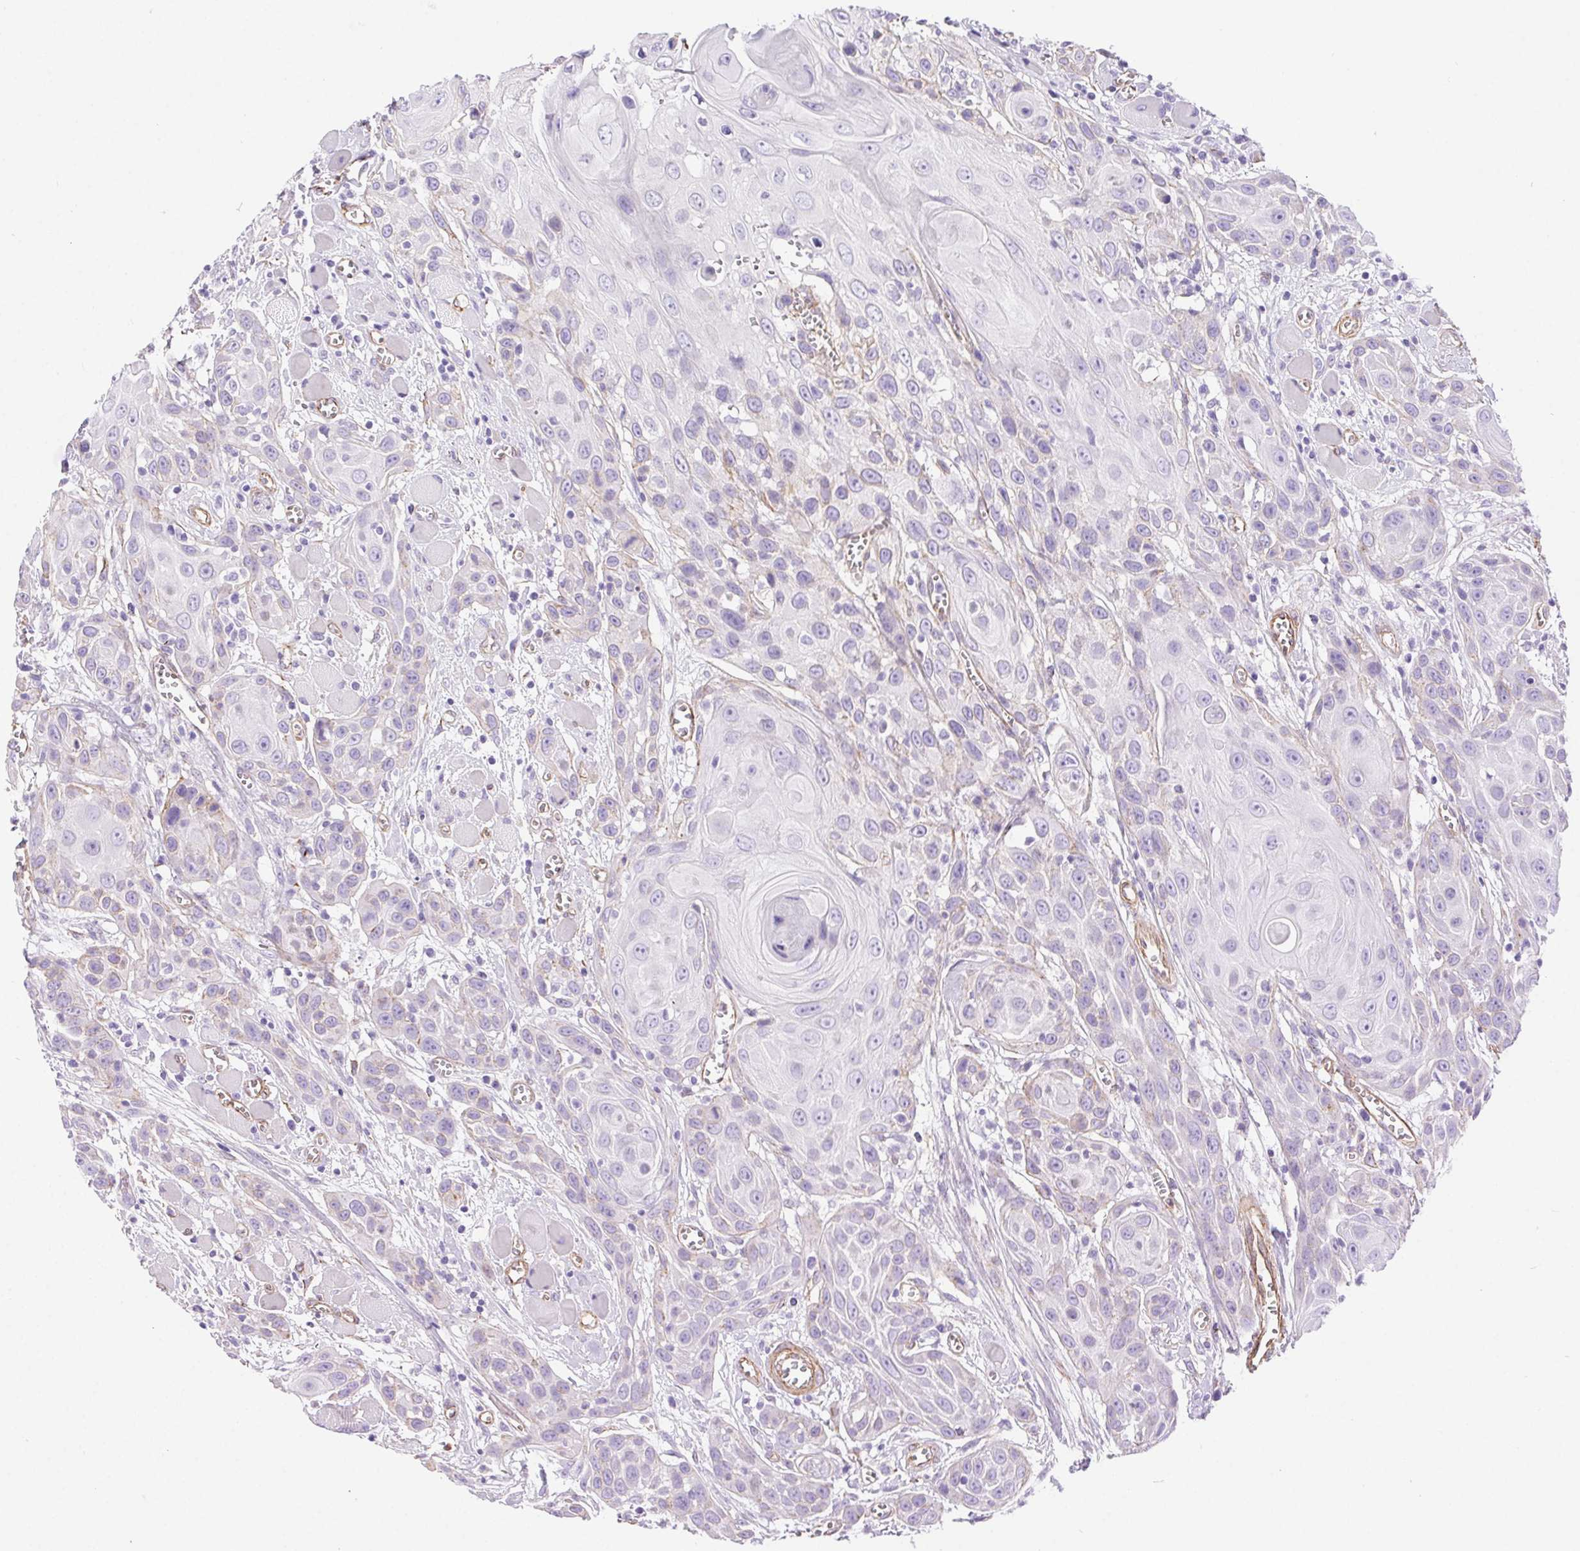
{"staining": {"intensity": "weak", "quantity": "<25%", "location": "cytoplasmic/membranous"}, "tissue": "head and neck cancer", "cell_type": "Tumor cells", "image_type": "cancer", "snomed": [{"axis": "morphology", "description": "Squamous cell carcinoma, NOS"}, {"axis": "topography", "description": "Head-Neck"}], "caption": "Tumor cells are negative for protein expression in human head and neck cancer (squamous cell carcinoma). (DAB IHC with hematoxylin counter stain).", "gene": "SHCBP1L", "patient": {"sex": "female", "age": 80}}